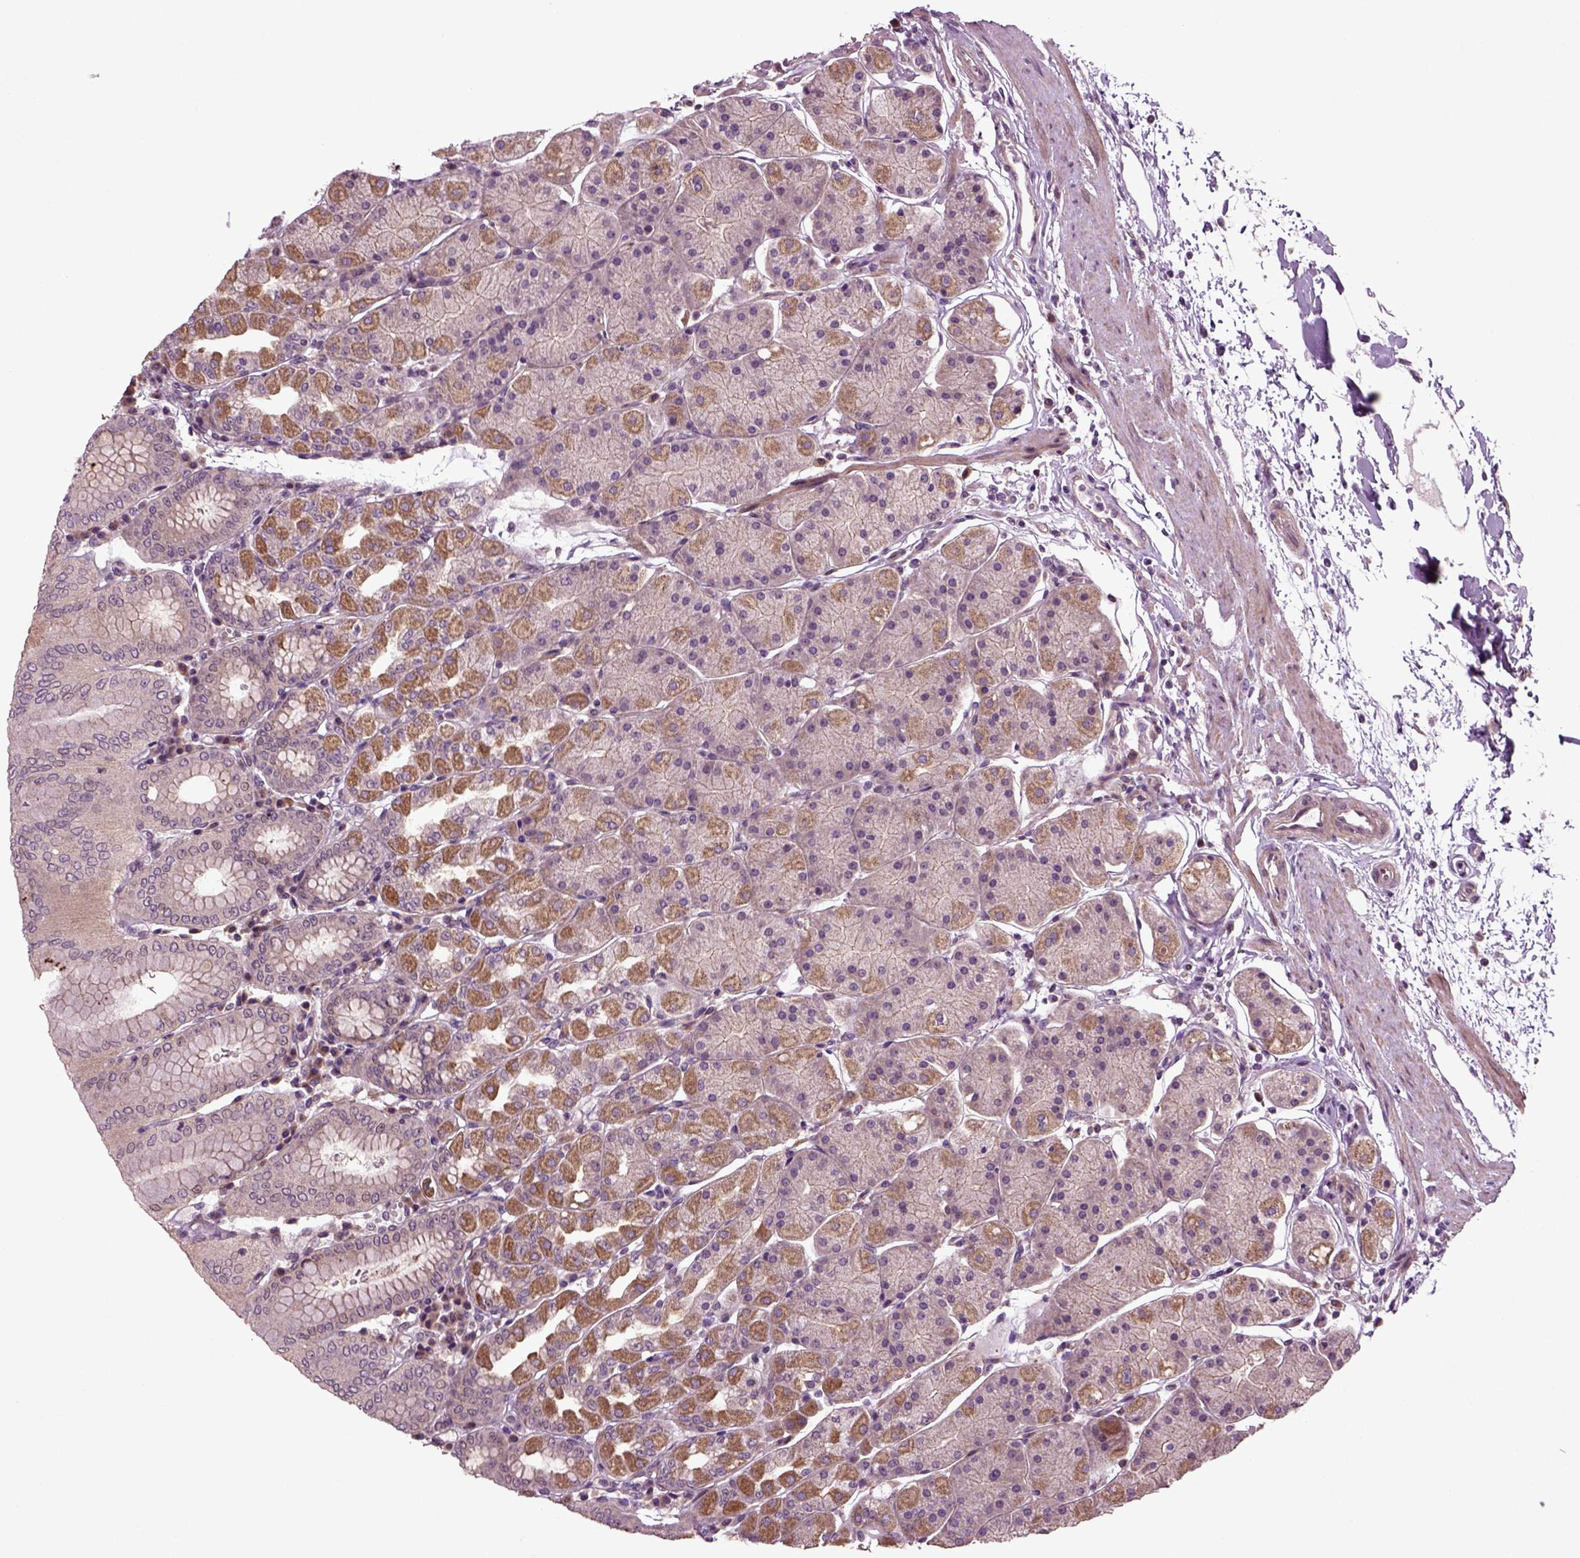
{"staining": {"intensity": "moderate", "quantity": "25%-75%", "location": "cytoplasmic/membranous"}, "tissue": "stomach", "cell_type": "Glandular cells", "image_type": "normal", "snomed": [{"axis": "morphology", "description": "Normal tissue, NOS"}, {"axis": "topography", "description": "Stomach"}], "caption": "A medium amount of moderate cytoplasmic/membranous expression is seen in approximately 25%-75% of glandular cells in benign stomach.", "gene": "HAGHL", "patient": {"sex": "male", "age": 54}}